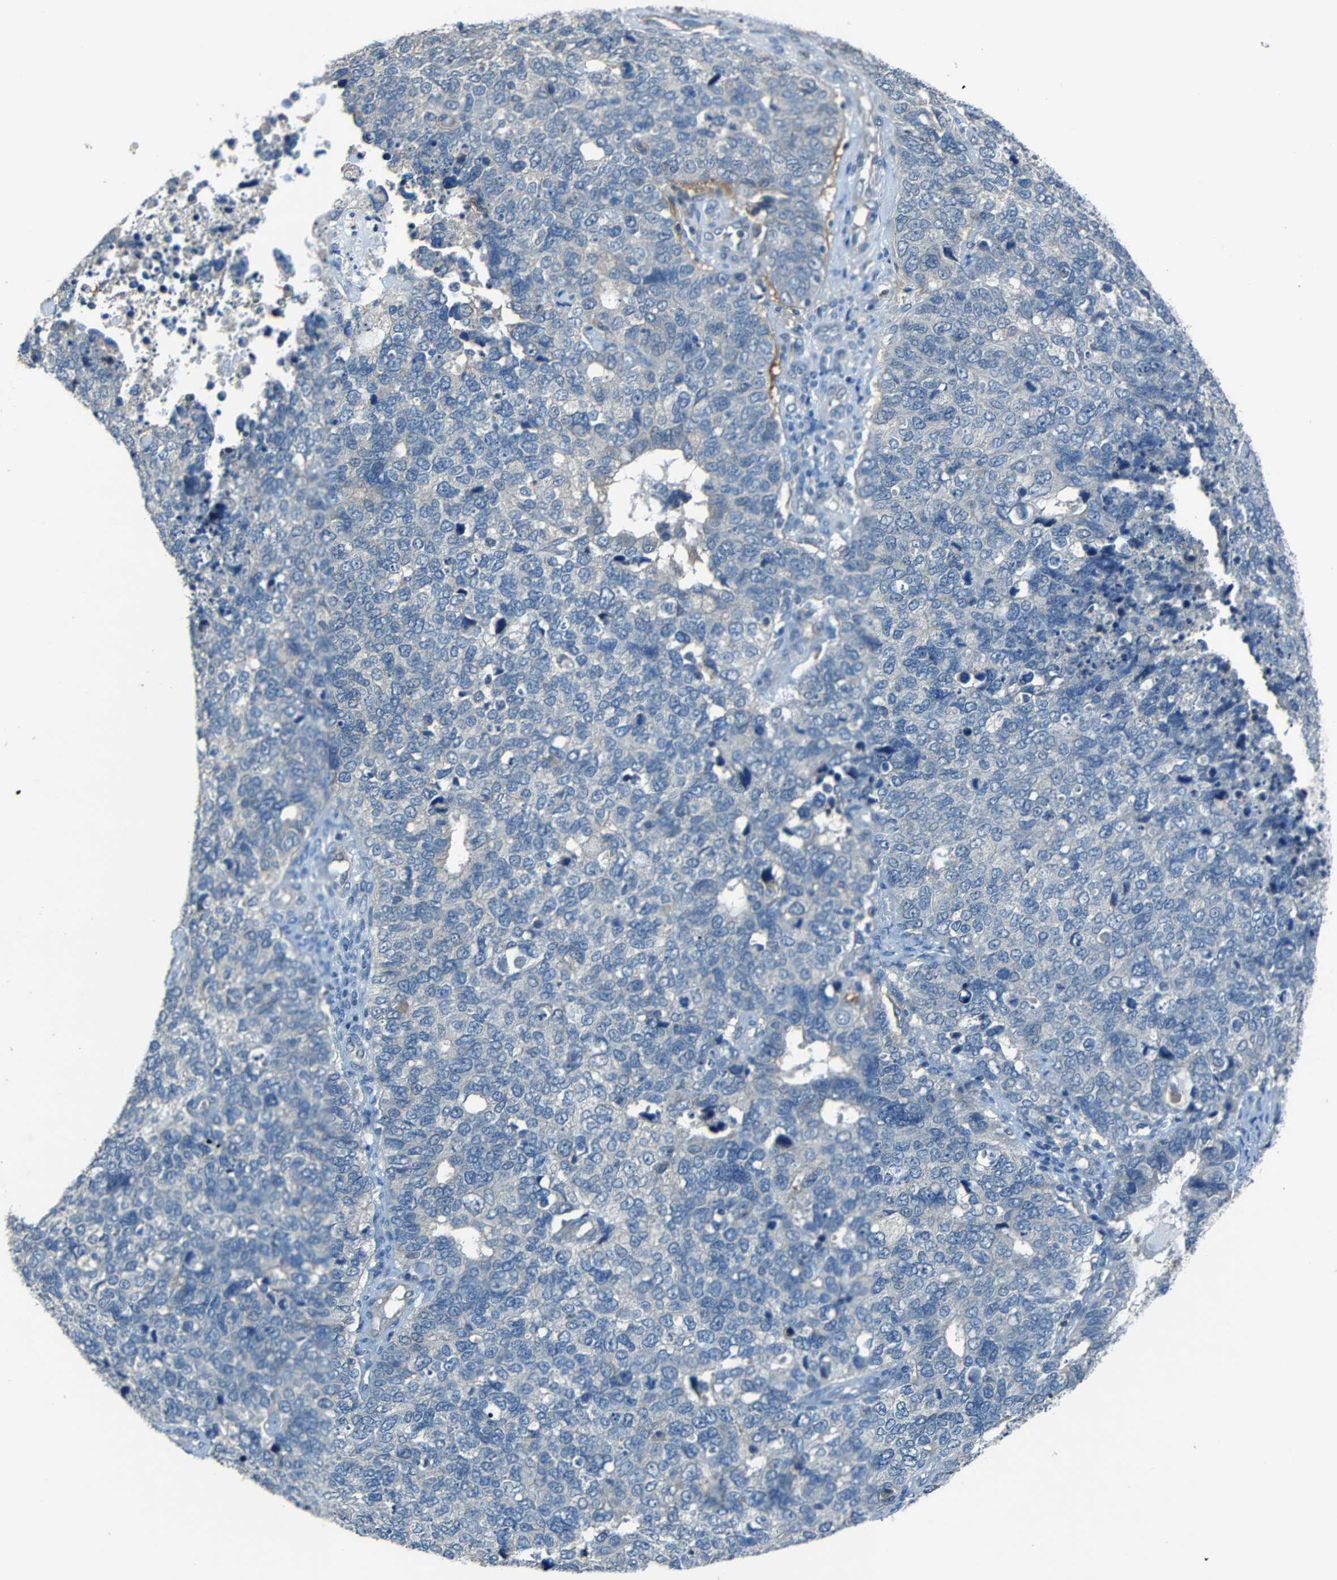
{"staining": {"intensity": "negative", "quantity": "none", "location": "none"}, "tissue": "cervical cancer", "cell_type": "Tumor cells", "image_type": "cancer", "snomed": [{"axis": "morphology", "description": "Squamous cell carcinoma, NOS"}, {"axis": "topography", "description": "Cervix"}], "caption": "IHC histopathology image of neoplastic tissue: cervical cancer stained with DAB exhibits no significant protein expression in tumor cells. The staining was performed using DAB (3,3'-diaminobenzidine) to visualize the protein expression in brown, while the nuclei were stained in blue with hematoxylin (Magnification: 20x).", "gene": "SLA", "patient": {"sex": "female", "age": 63}}